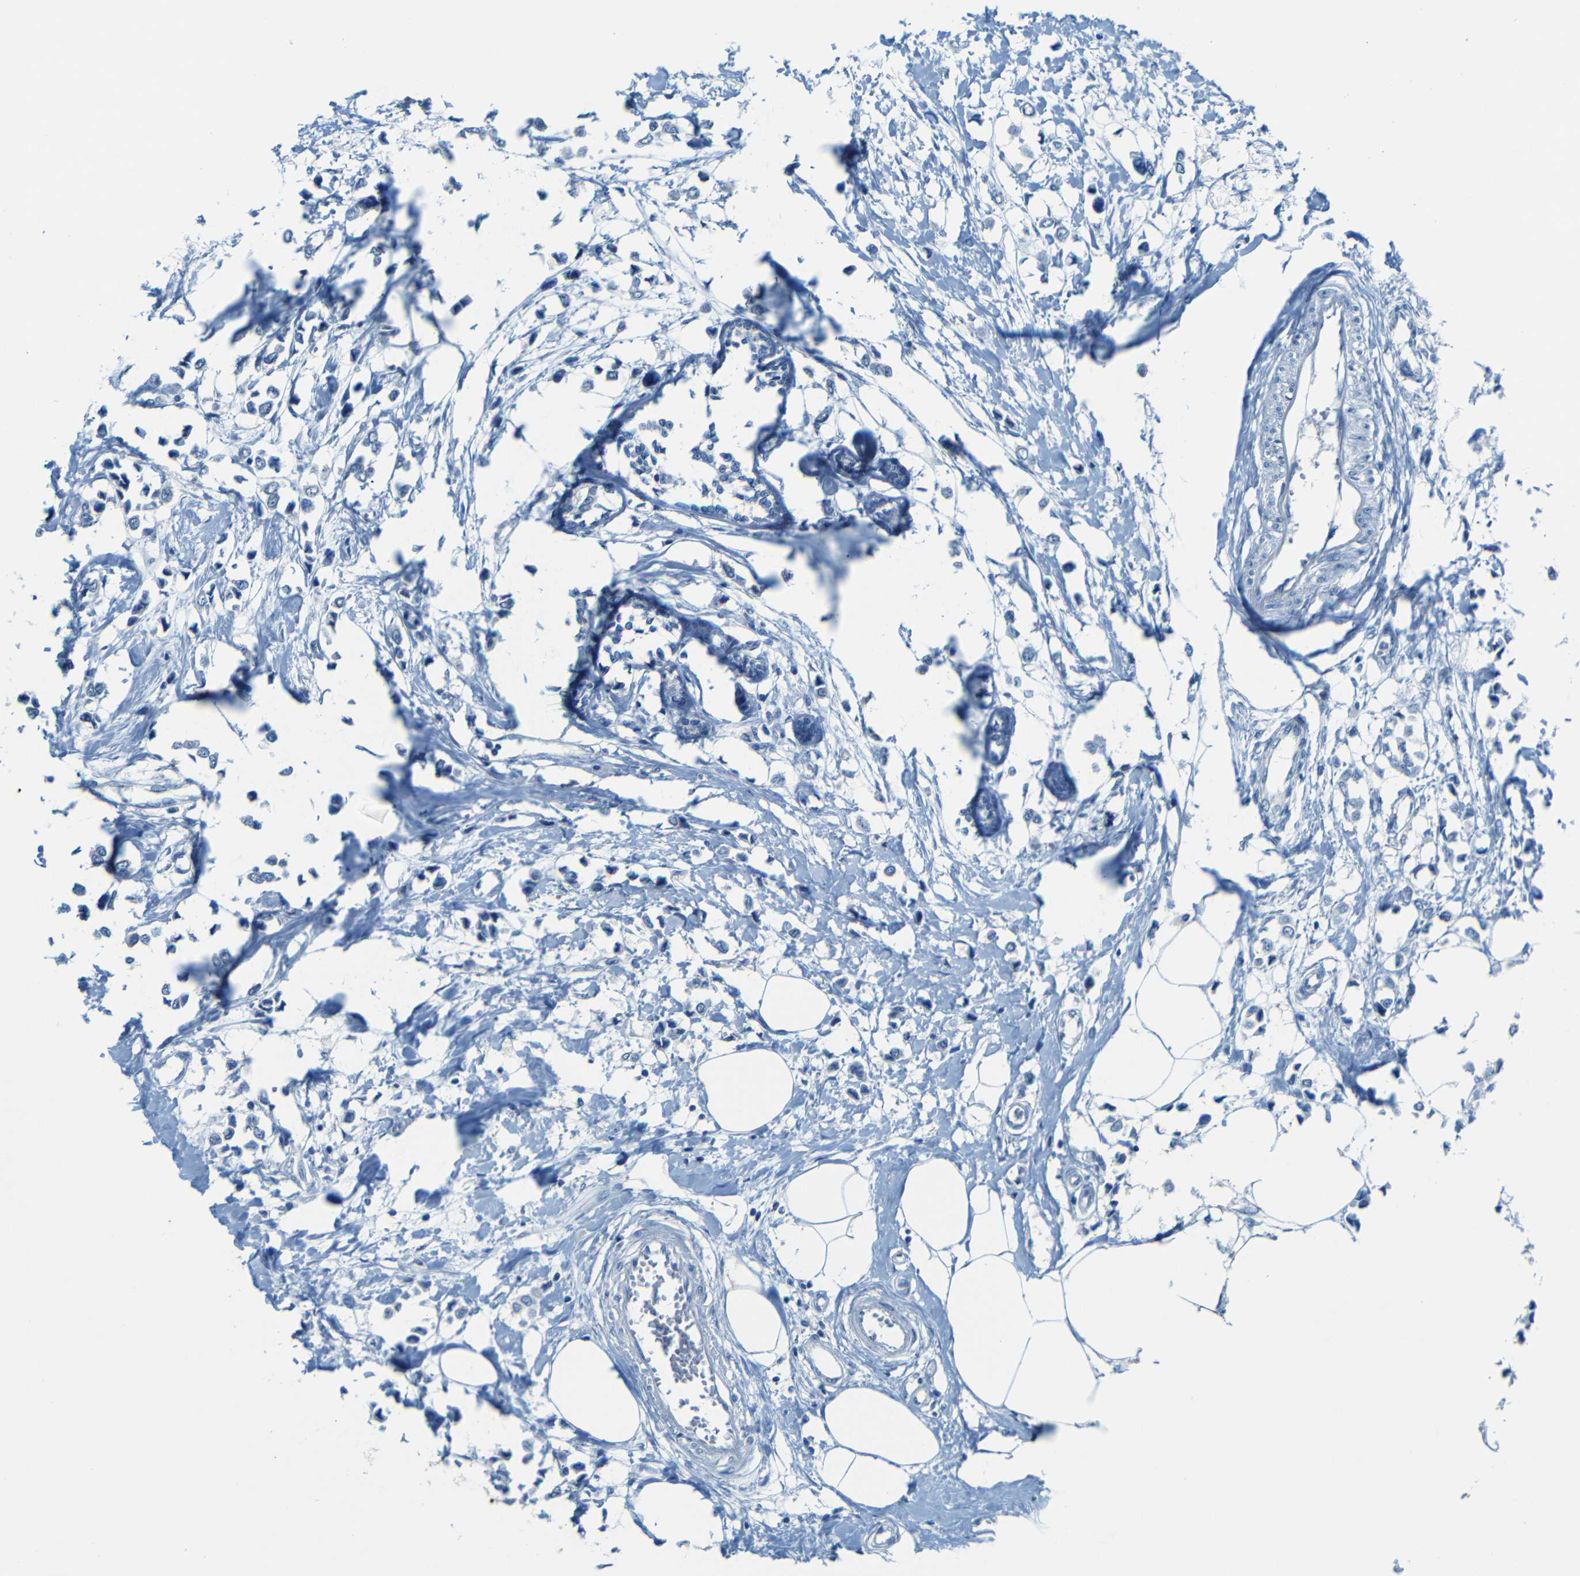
{"staining": {"intensity": "negative", "quantity": "none", "location": "none"}, "tissue": "breast cancer", "cell_type": "Tumor cells", "image_type": "cancer", "snomed": [{"axis": "morphology", "description": "Lobular carcinoma"}, {"axis": "topography", "description": "Breast"}], "caption": "IHC photomicrograph of neoplastic tissue: human breast lobular carcinoma stained with DAB (3,3'-diaminobenzidine) exhibits no significant protein positivity in tumor cells.", "gene": "ZMAT1", "patient": {"sex": "female", "age": 51}}